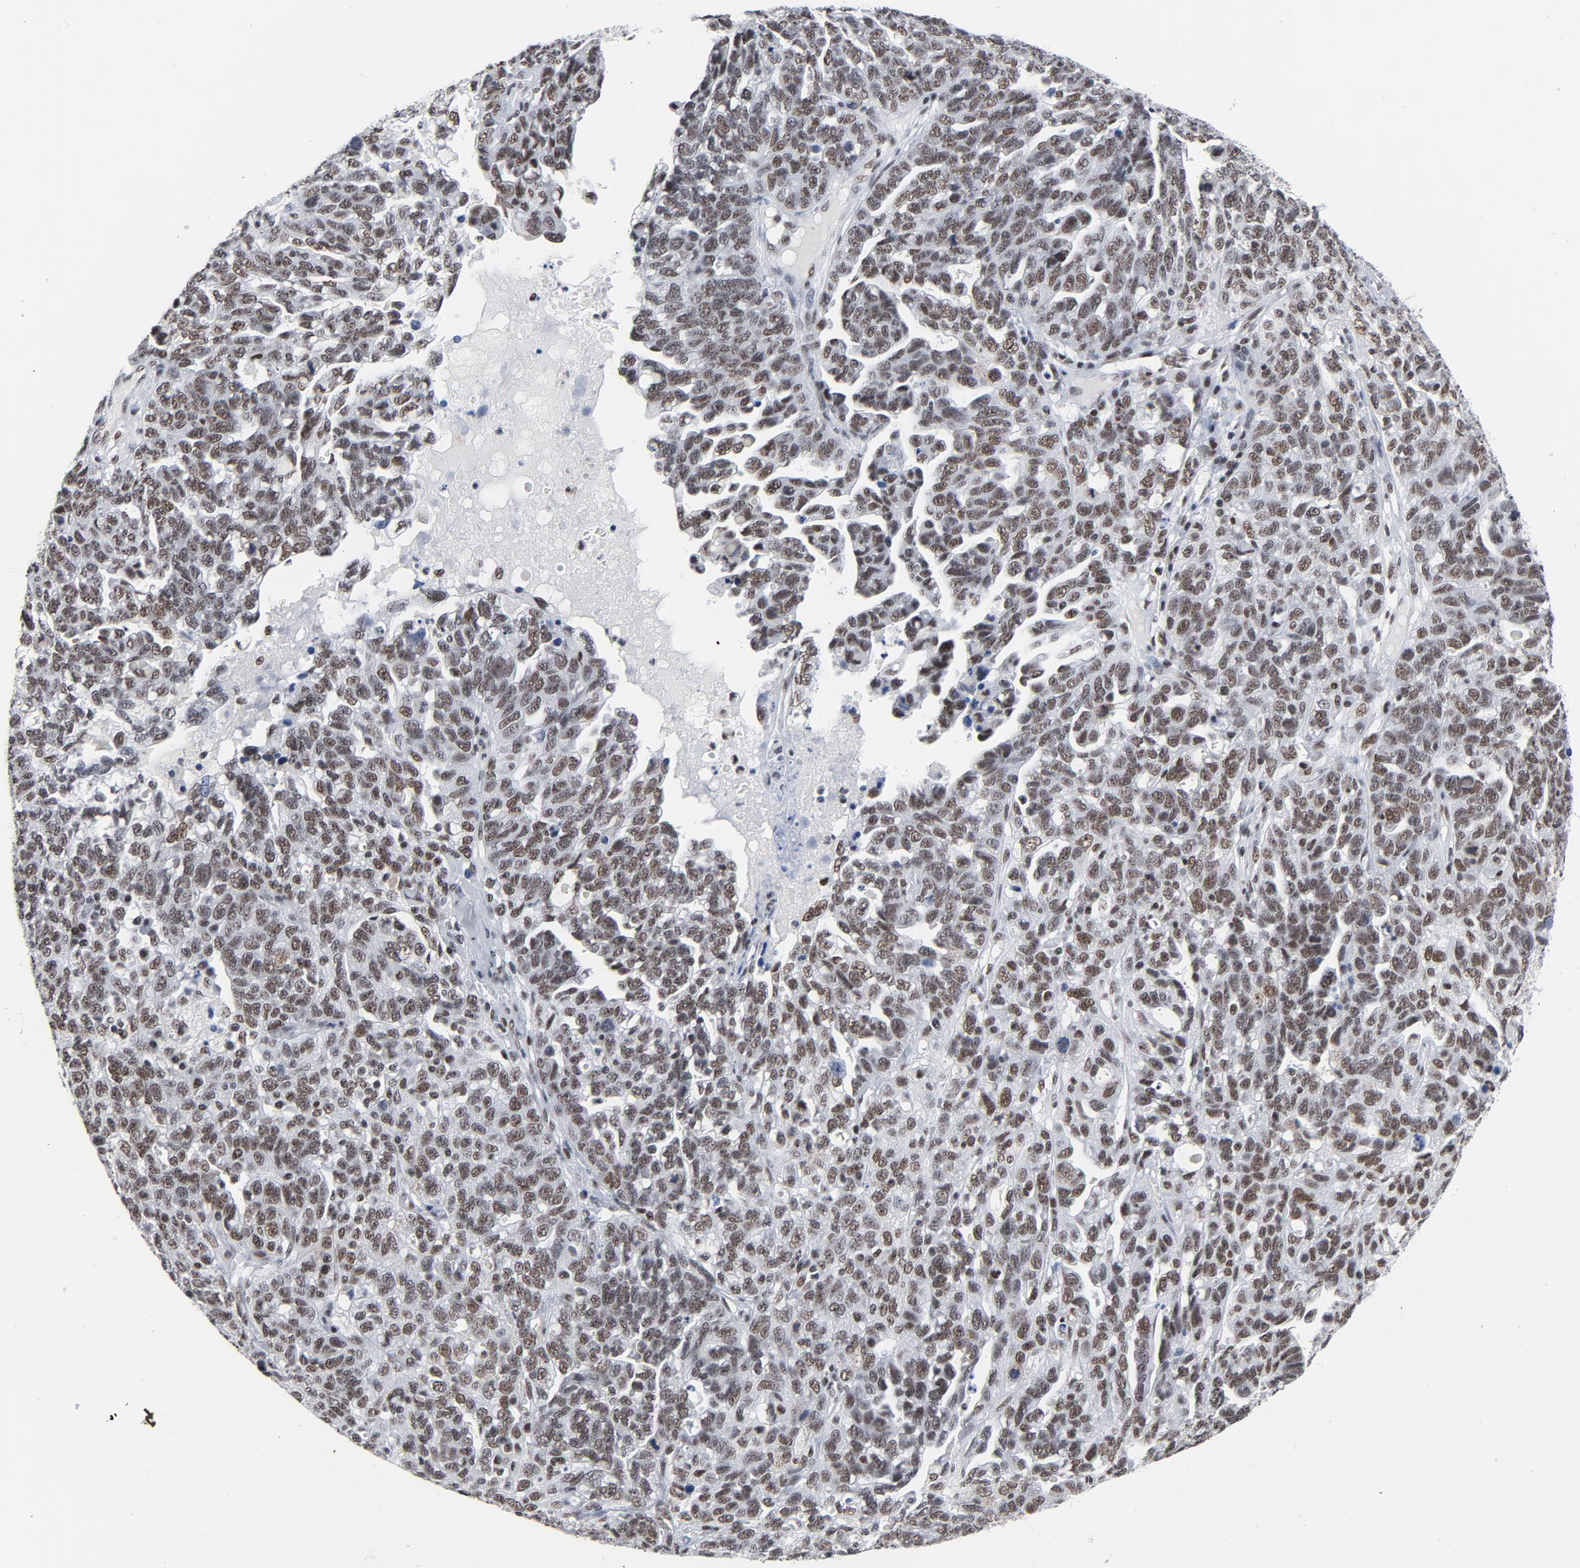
{"staining": {"intensity": "moderate", "quantity": ">75%", "location": "nuclear"}, "tissue": "ovarian cancer", "cell_type": "Tumor cells", "image_type": "cancer", "snomed": [{"axis": "morphology", "description": "Cystadenocarcinoma, serous, NOS"}, {"axis": "topography", "description": "Ovary"}], "caption": "Ovarian cancer (serous cystadenocarcinoma) stained for a protein (brown) reveals moderate nuclear positive positivity in about >75% of tumor cells.", "gene": "CSTF2", "patient": {"sex": "female", "age": 71}}